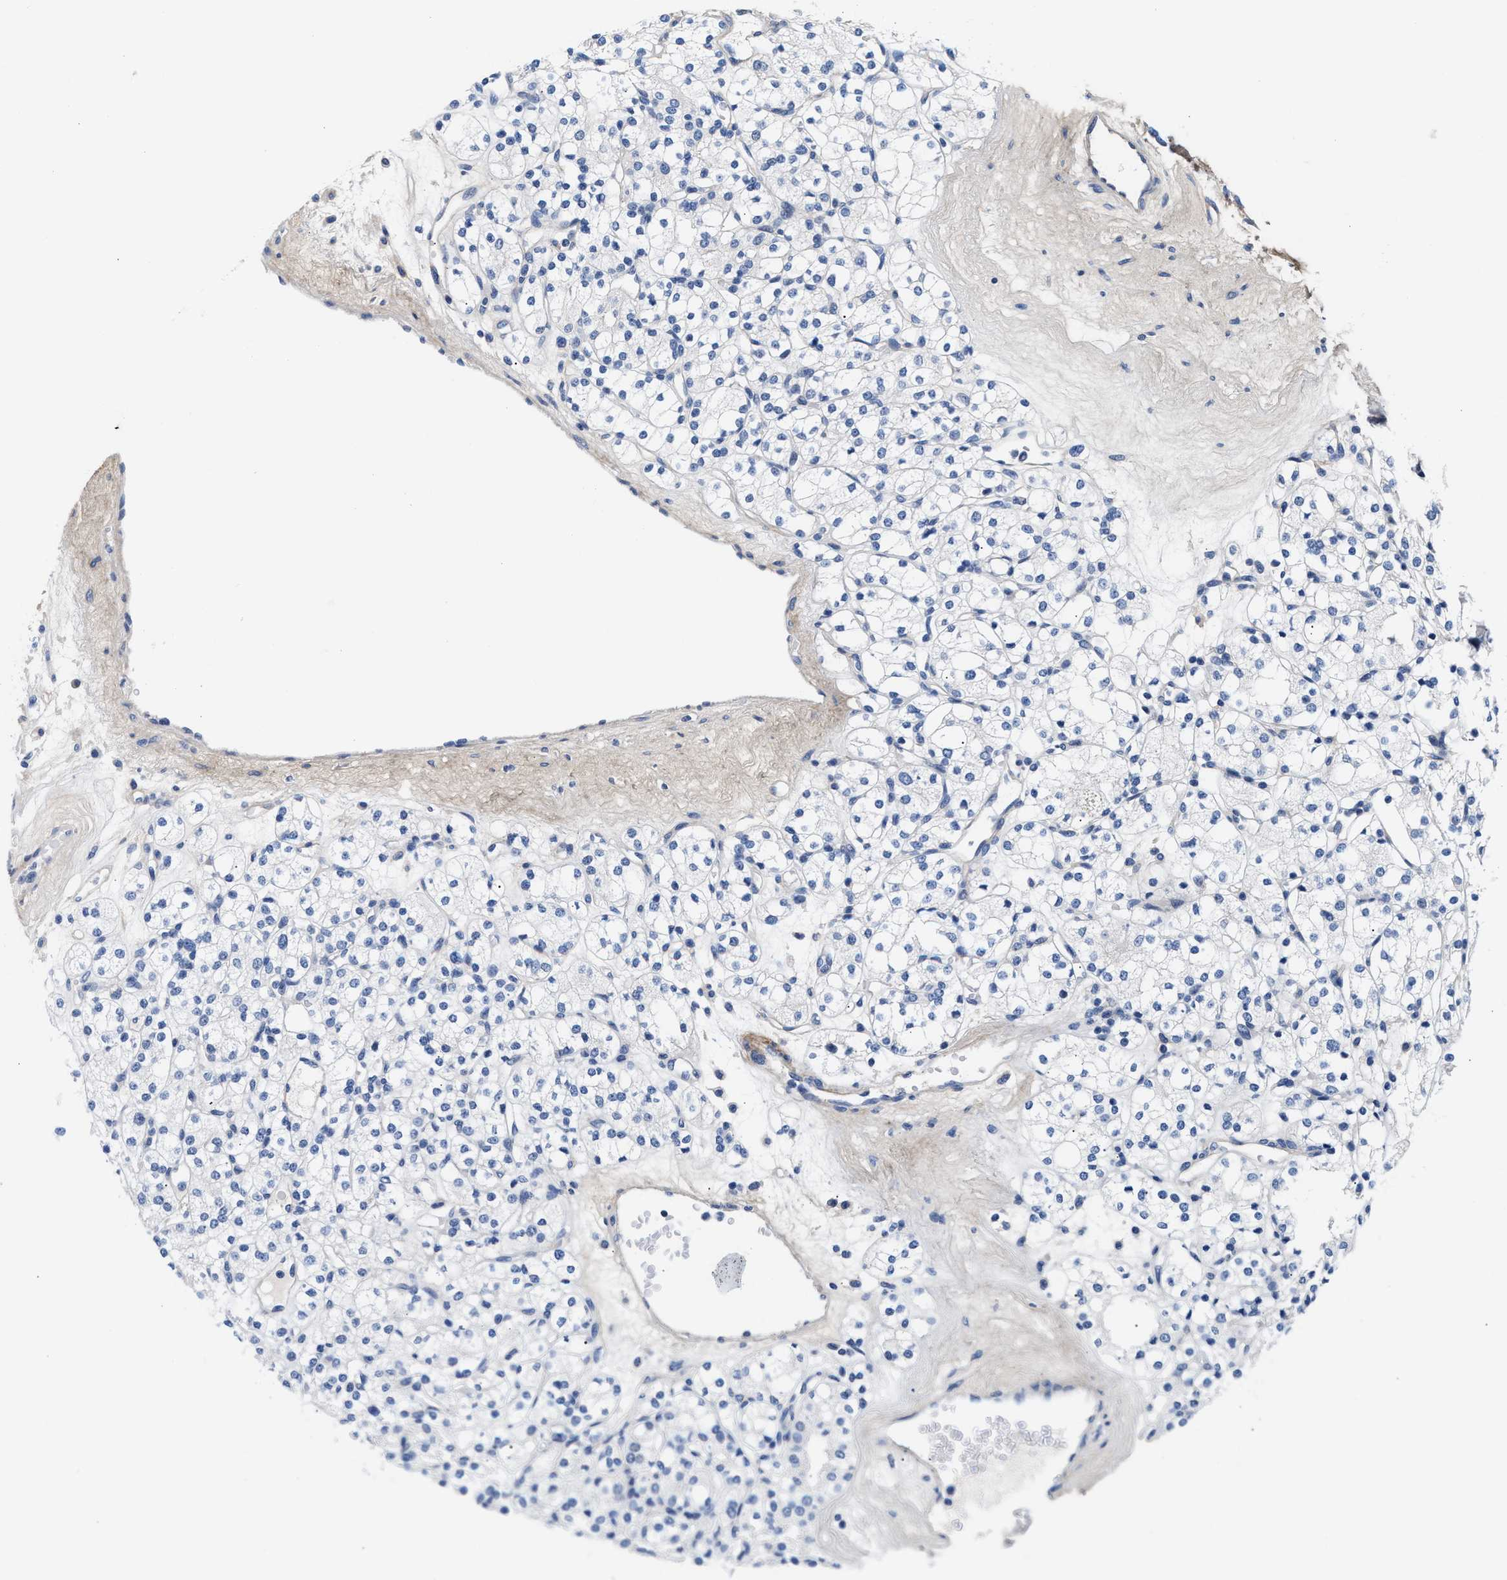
{"staining": {"intensity": "negative", "quantity": "none", "location": "none"}, "tissue": "renal cancer", "cell_type": "Tumor cells", "image_type": "cancer", "snomed": [{"axis": "morphology", "description": "Adenocarcinoma, NOS"}, {"axis": "topography", "description": "Kidney"}], "caption": "An immunohistochemistry photomicrograph of adenocarcinoma (renal) is shown. There is no staining in tumor cells of adenocarcinoma (renal).", "gene": "ACTL7B", "patient": {"sex": "male", "age": 77}}